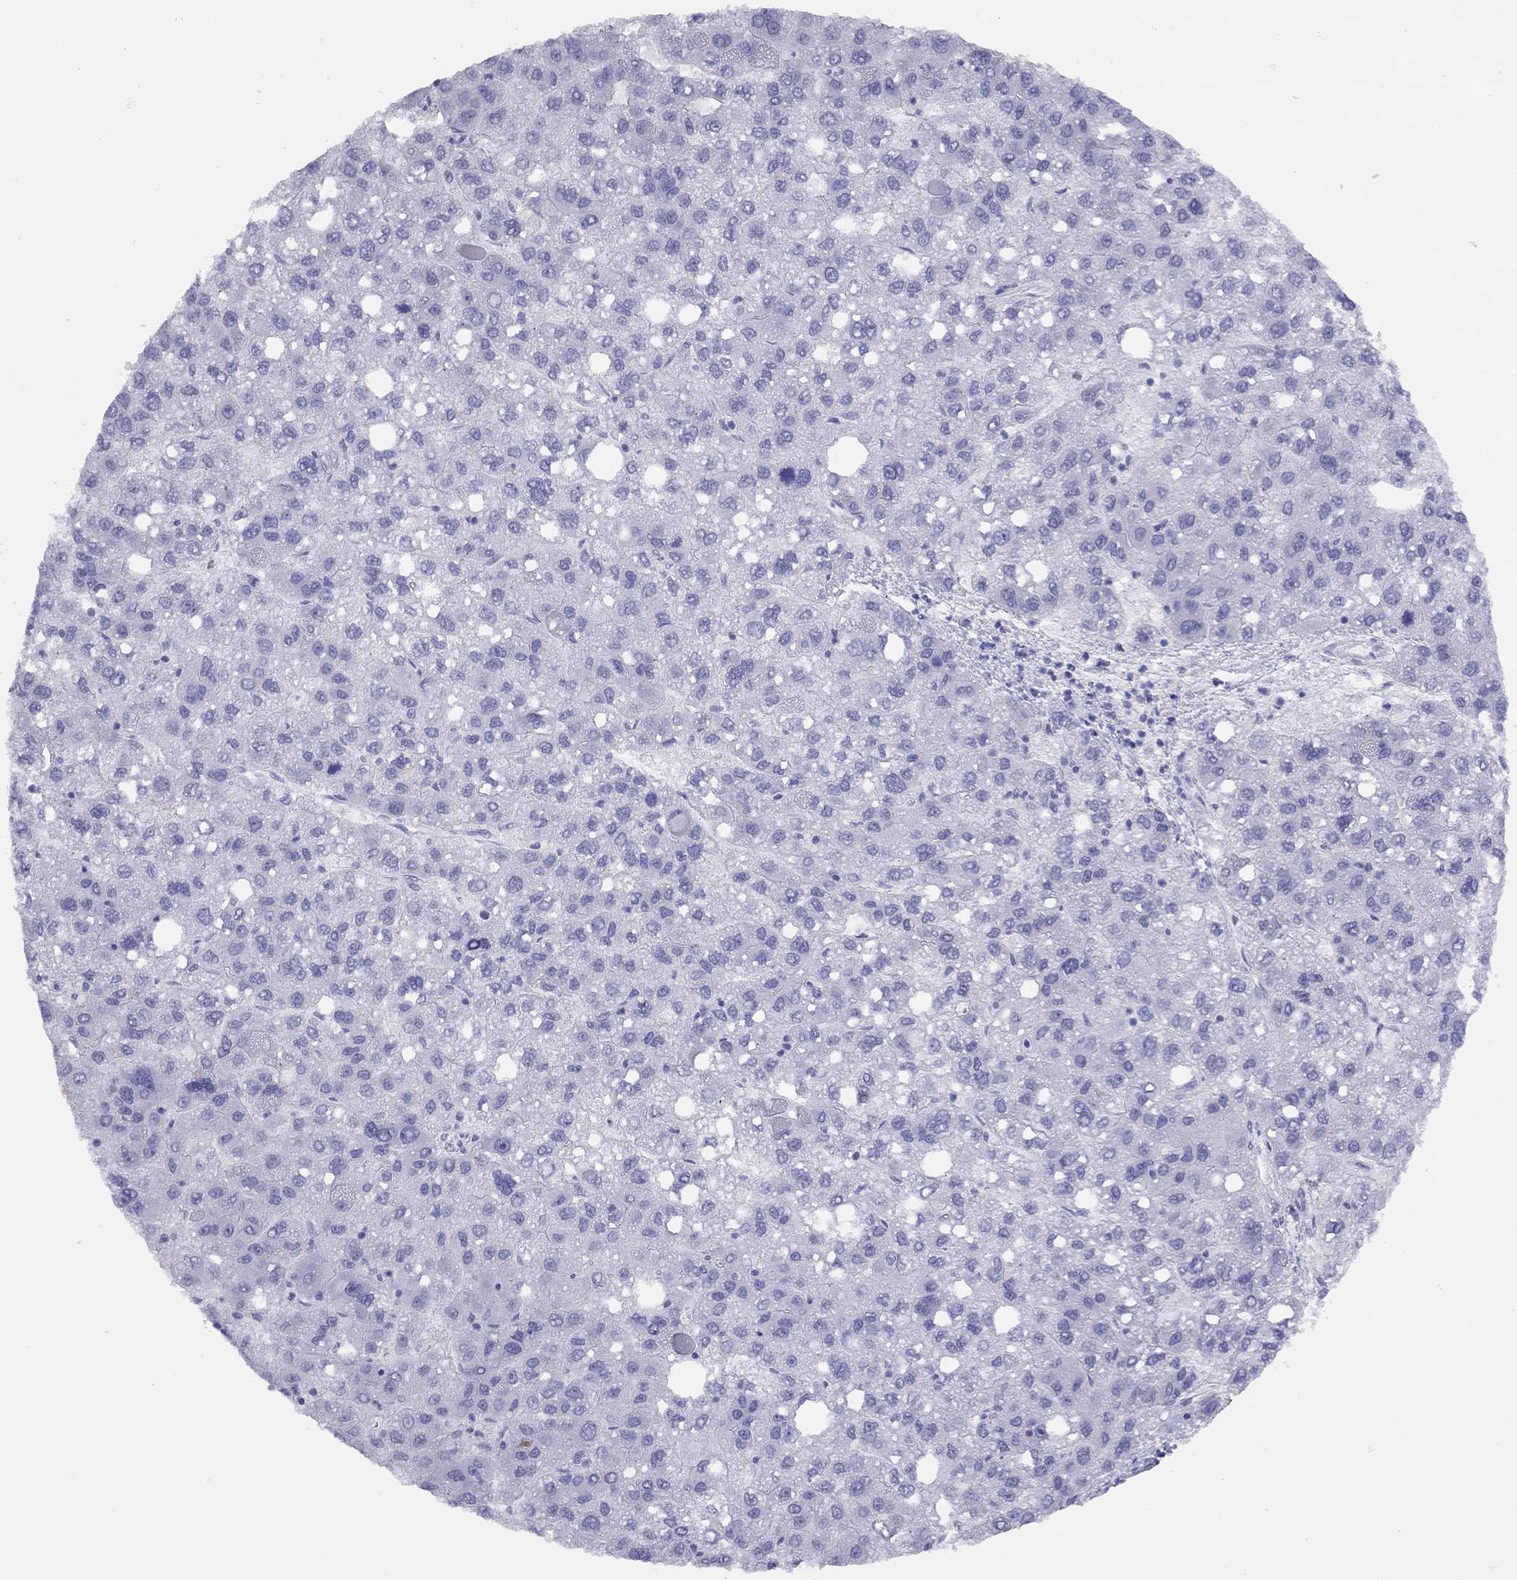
{"staining": {"intensity": "negative", "quantity": "none", "location": "none"}, "tissue": "liver cancer", "cell_type": "Tumor cells", "image_type": "cancer", "snomed": [{"axis": "morphology", "description": "Carcinoma, Hepatocellular, NOS"}, {"axis": "topography", "description": "Liver"}], "caption": "Immunohistochemistry (IHC) histopathology image of human liver cancer stained for a protein (brown), which reveals no positivity in tumor cells.", "gene": "GRIA2", "patient": {"sex": "female", "age": 82}}